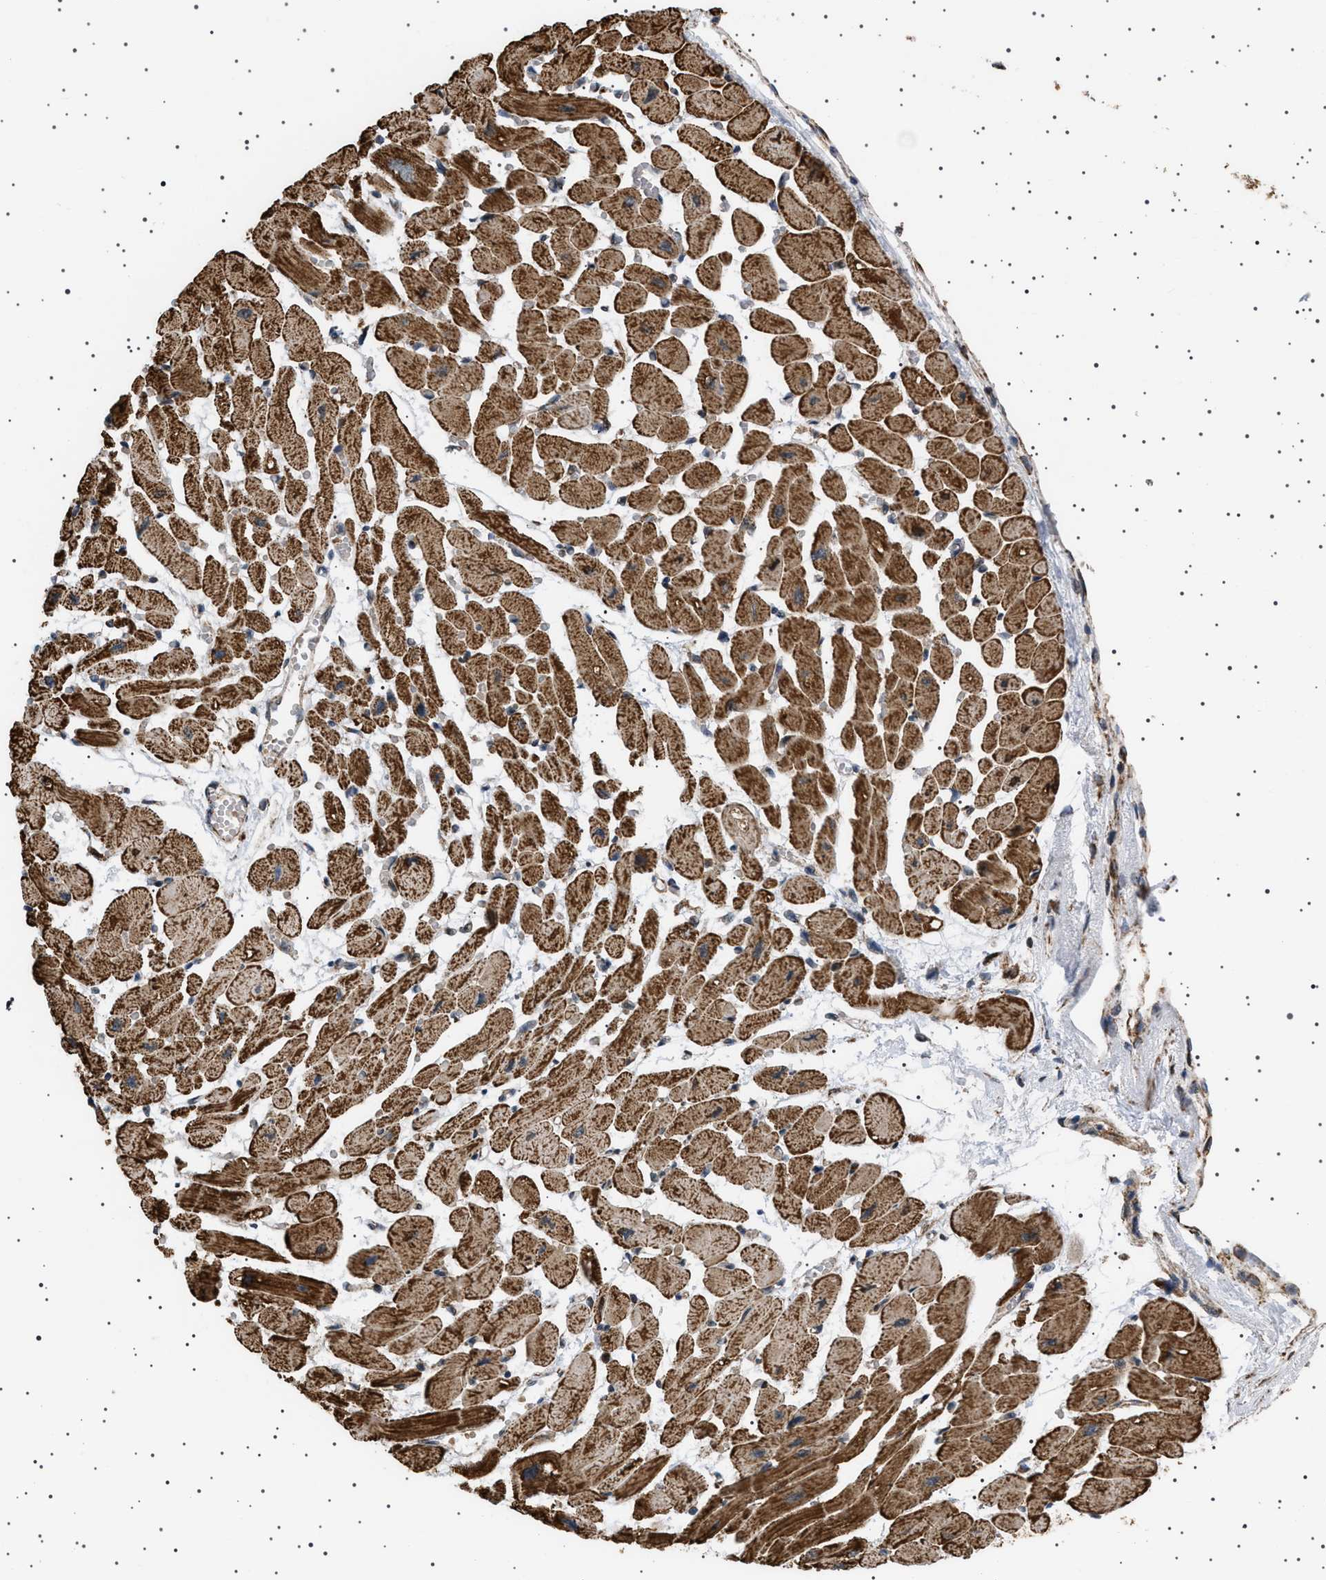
{"staining": {"intensity": "moderate", "quantity": ">75%", "location": "cytoplasmic/membranous"}, "tissue": "heart muscle", "cell_type": "Cardiomyocytes", "image_type": "normal", "snomed": [{"axis": "morphology", "description": "Normal tissue, NOS"}, {"axis": "topography", "description": "Heart"}], "caption": "Moderate cytoplasmic/membranous positivity is identified in about >75% of cardiomyocytes in benign heart muscle.", "gene": "MELK", "patient": {"sex": "female", "age": 54}}